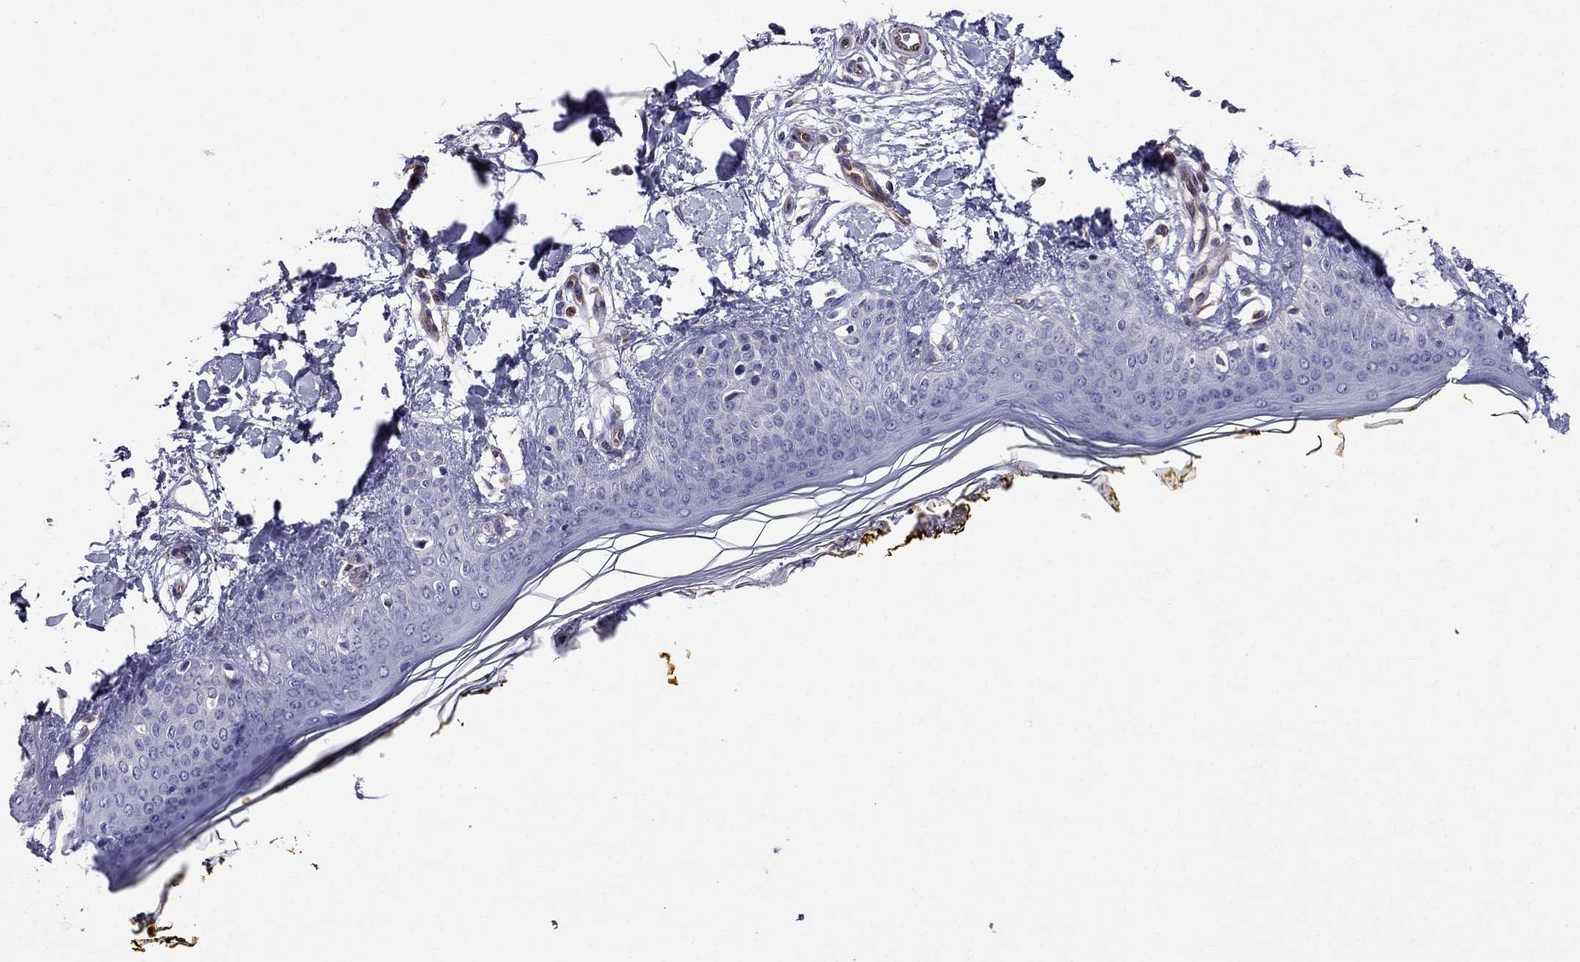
{"staining": {"intensity": "negative", "quantity": "none", "location": "none"}, "tissue": "skin", "cell_type": "Fibroblasts", "image_type": "normal", "snomed": [{"axis": "morphology", "description": "Normal tissue, NOS"}, {"axis": "topography", "description": "Skin"}], "caption": "Immunohistochemistry (IHC) micrograph of benign skin stained for a protein (brown), which displays no positivity in fibroblasts. Brightfield microscopy of immunohistochemistry stained with DAB (brown) and hematoxylin (blue), captured at high magnification.", "gene": "GNAL", "patient": {"sex": "female", "age": 34}}